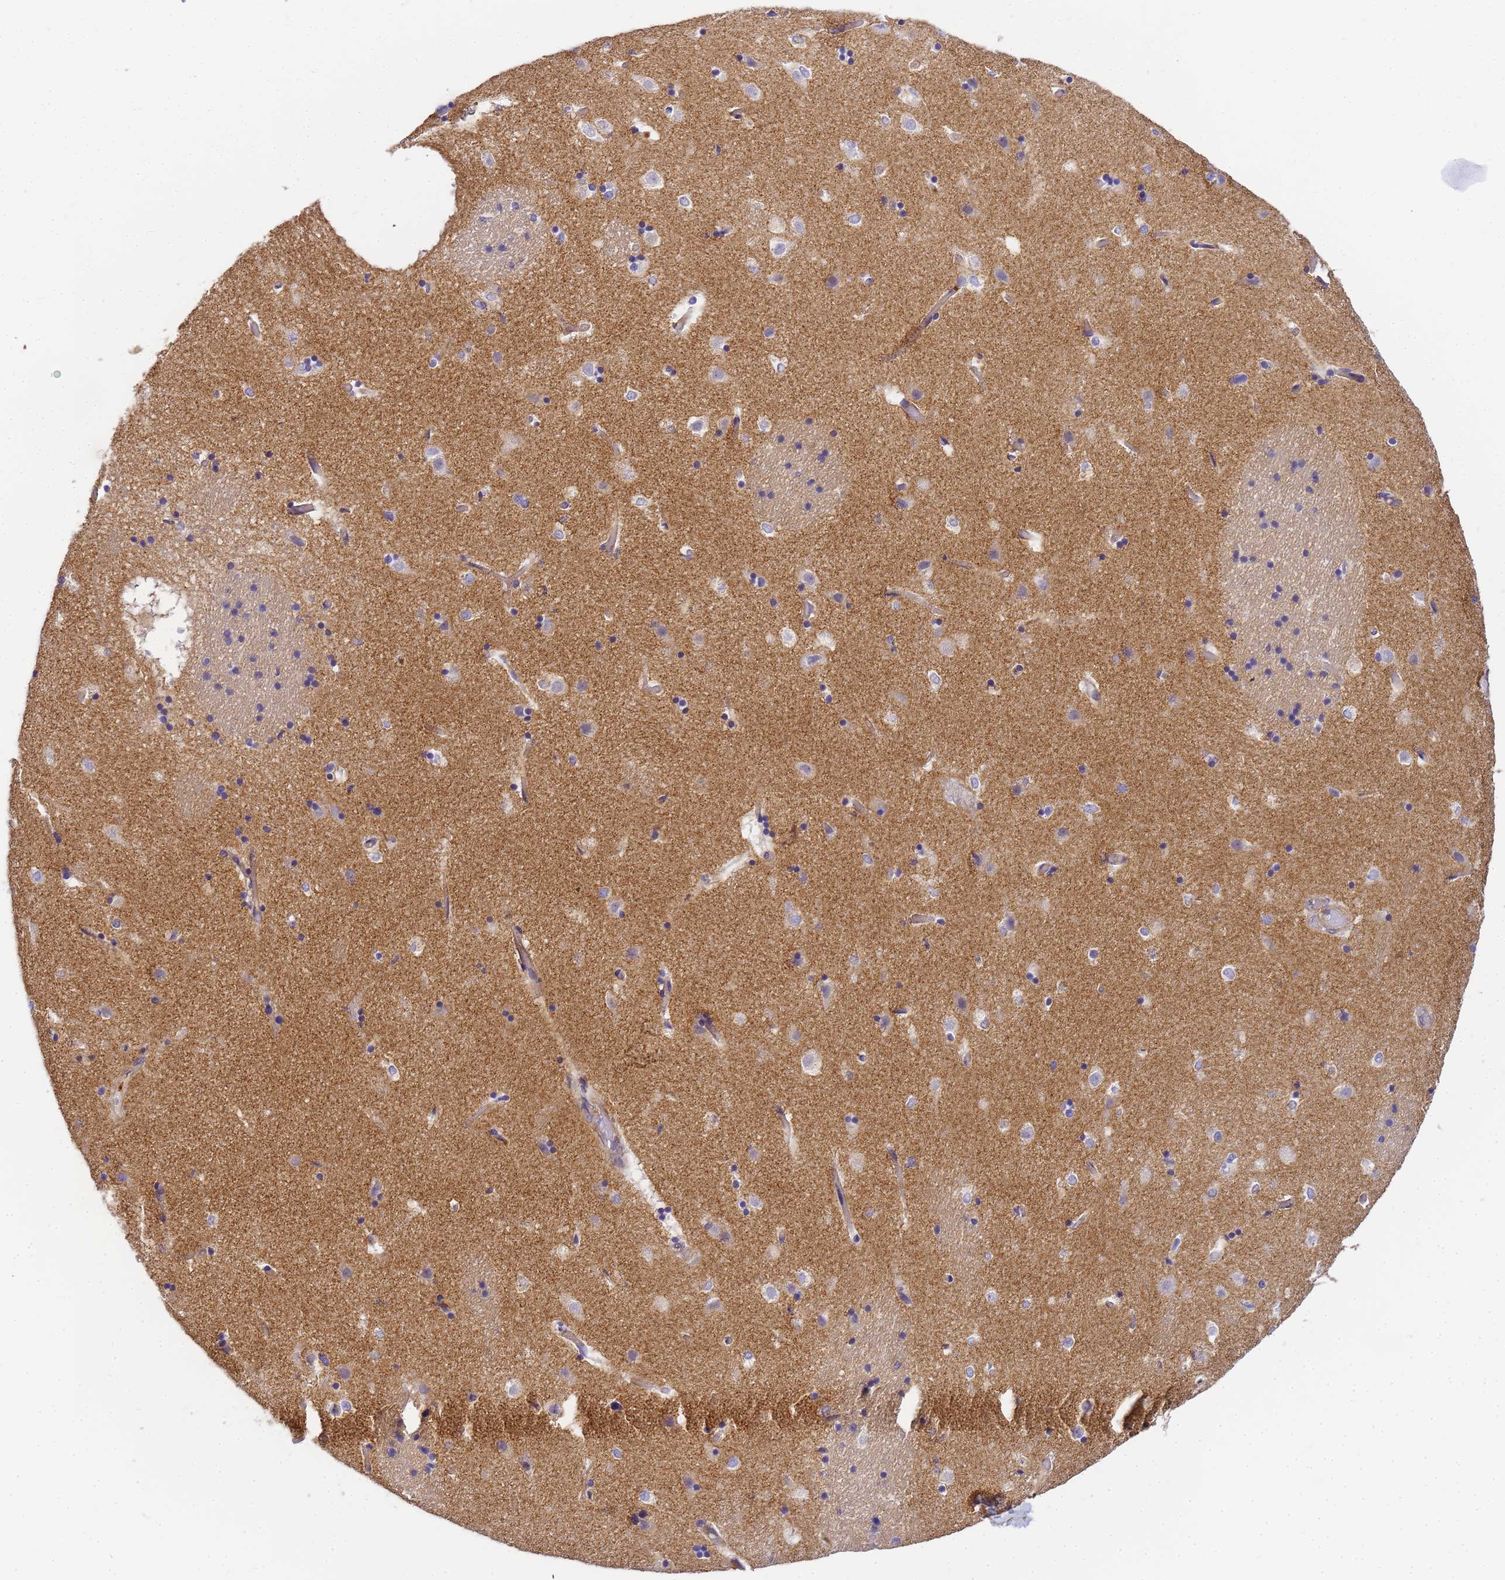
{"staining": {"intensity": "negative", "quantity": "none", "location": "none"}, "tissue": "caudate", "cell_type": "Glial cells", "image_type": "normal", "snomed": [{"axis": "morphology", "description": "Normal tissue, NOS"}, {"axis": "topography", "description": "Lateral ventricle wall"}], "caption": "High magnification brightfield microscopy of unremarkable caudate stained with DAB (brown) and counterstained with hematoxylin (blue): glial cells show no significant expression. (Immunohistochemistry, brightfield microscopy, high magnification).", "gene": "MYL10", "patient": {"sex": "female", "age": 52}}